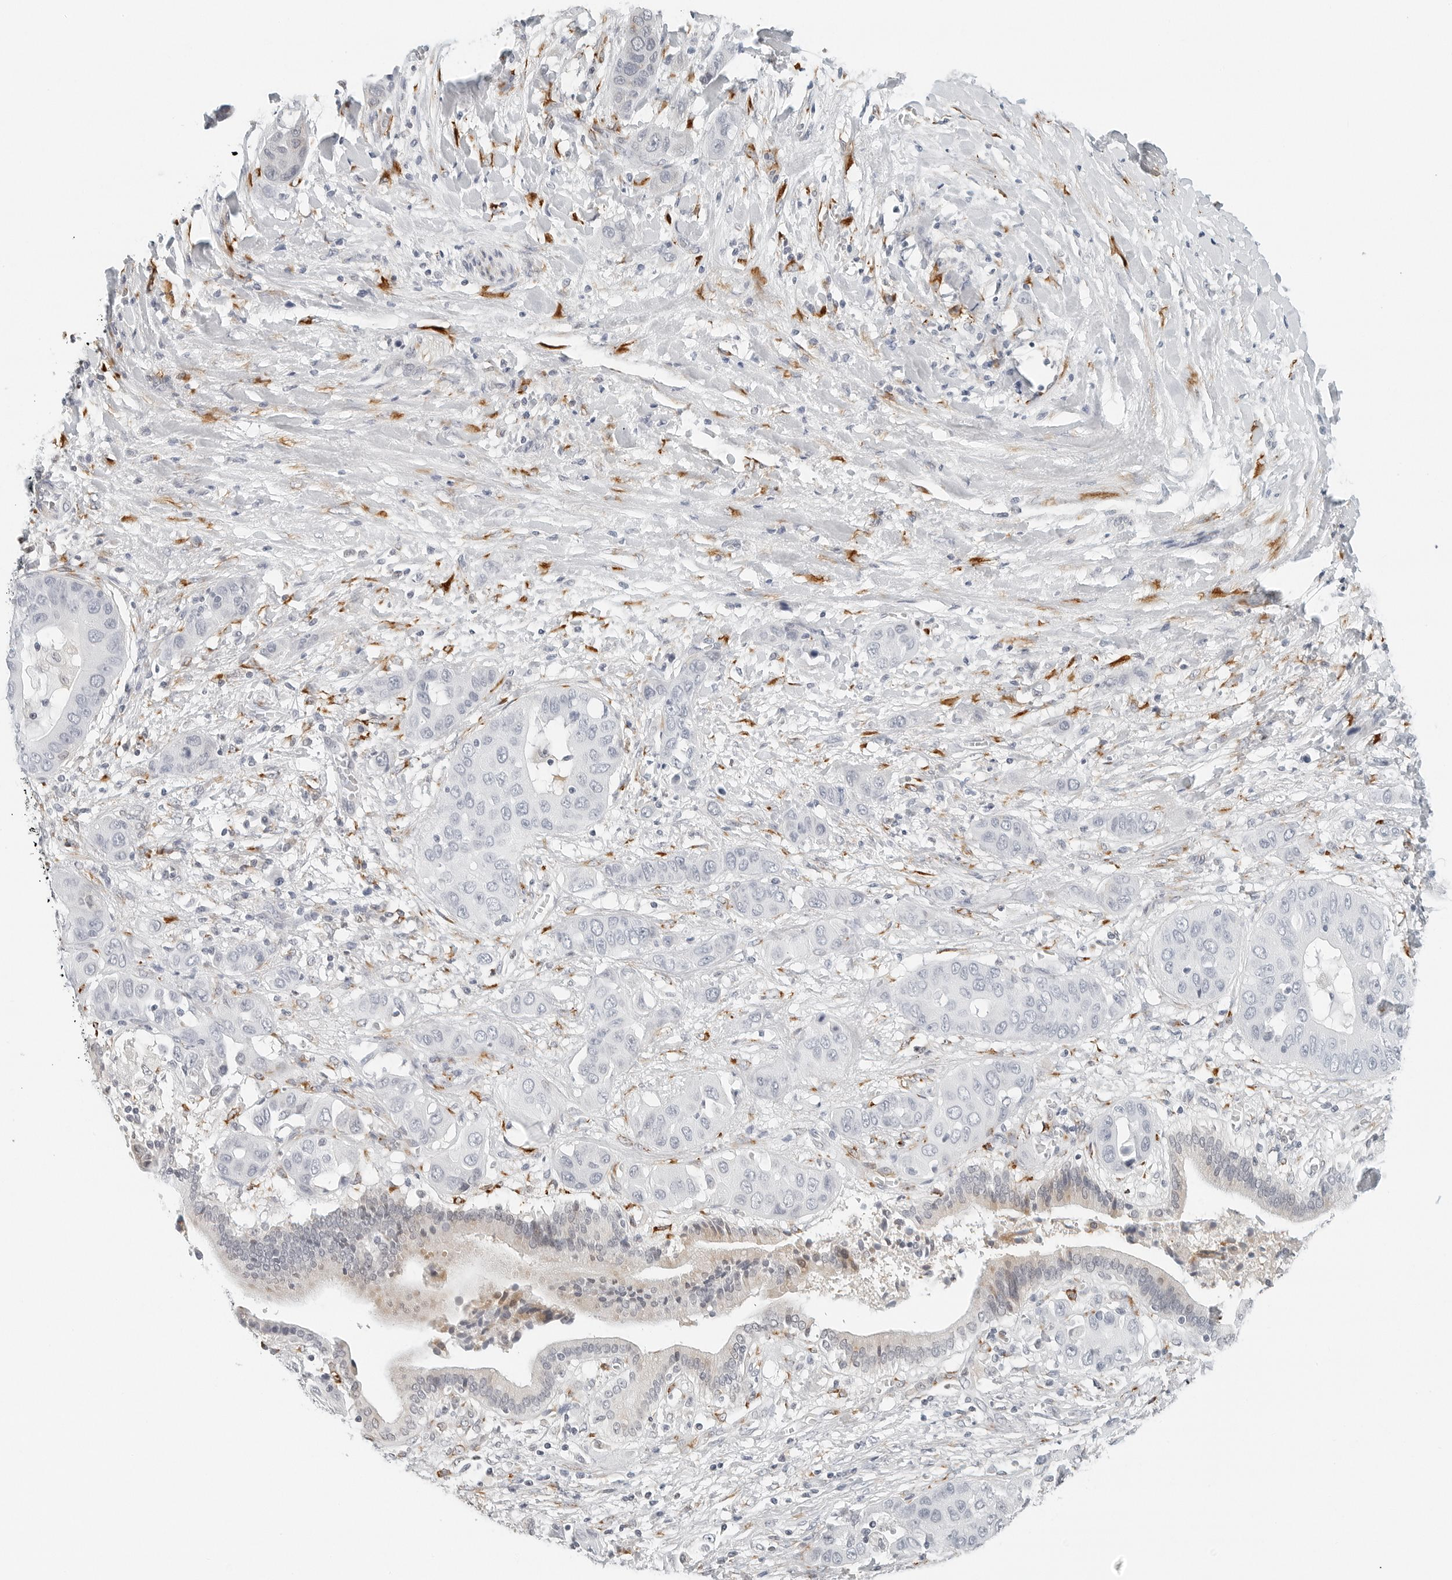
{"staining": {"intensity": "weak", "quantity": "<25%", "location": "cytoplasmic/membranous"}, "tissue": "liver cancer", "cell_type": "Tumor cells", "image_type": "cancer", "snomed": [{"axis": "morphology", "description": "Cholangiocarcinoma"}, {"axis": "topography", "description": "Liver"}], "caption": "Immunohistochemical staining of cholangiocarcinoma (liver) demonstrates no significant staining in tumor cells.", "gene": "P4HA2", "patient": {"sex": "female", "age": 52}}